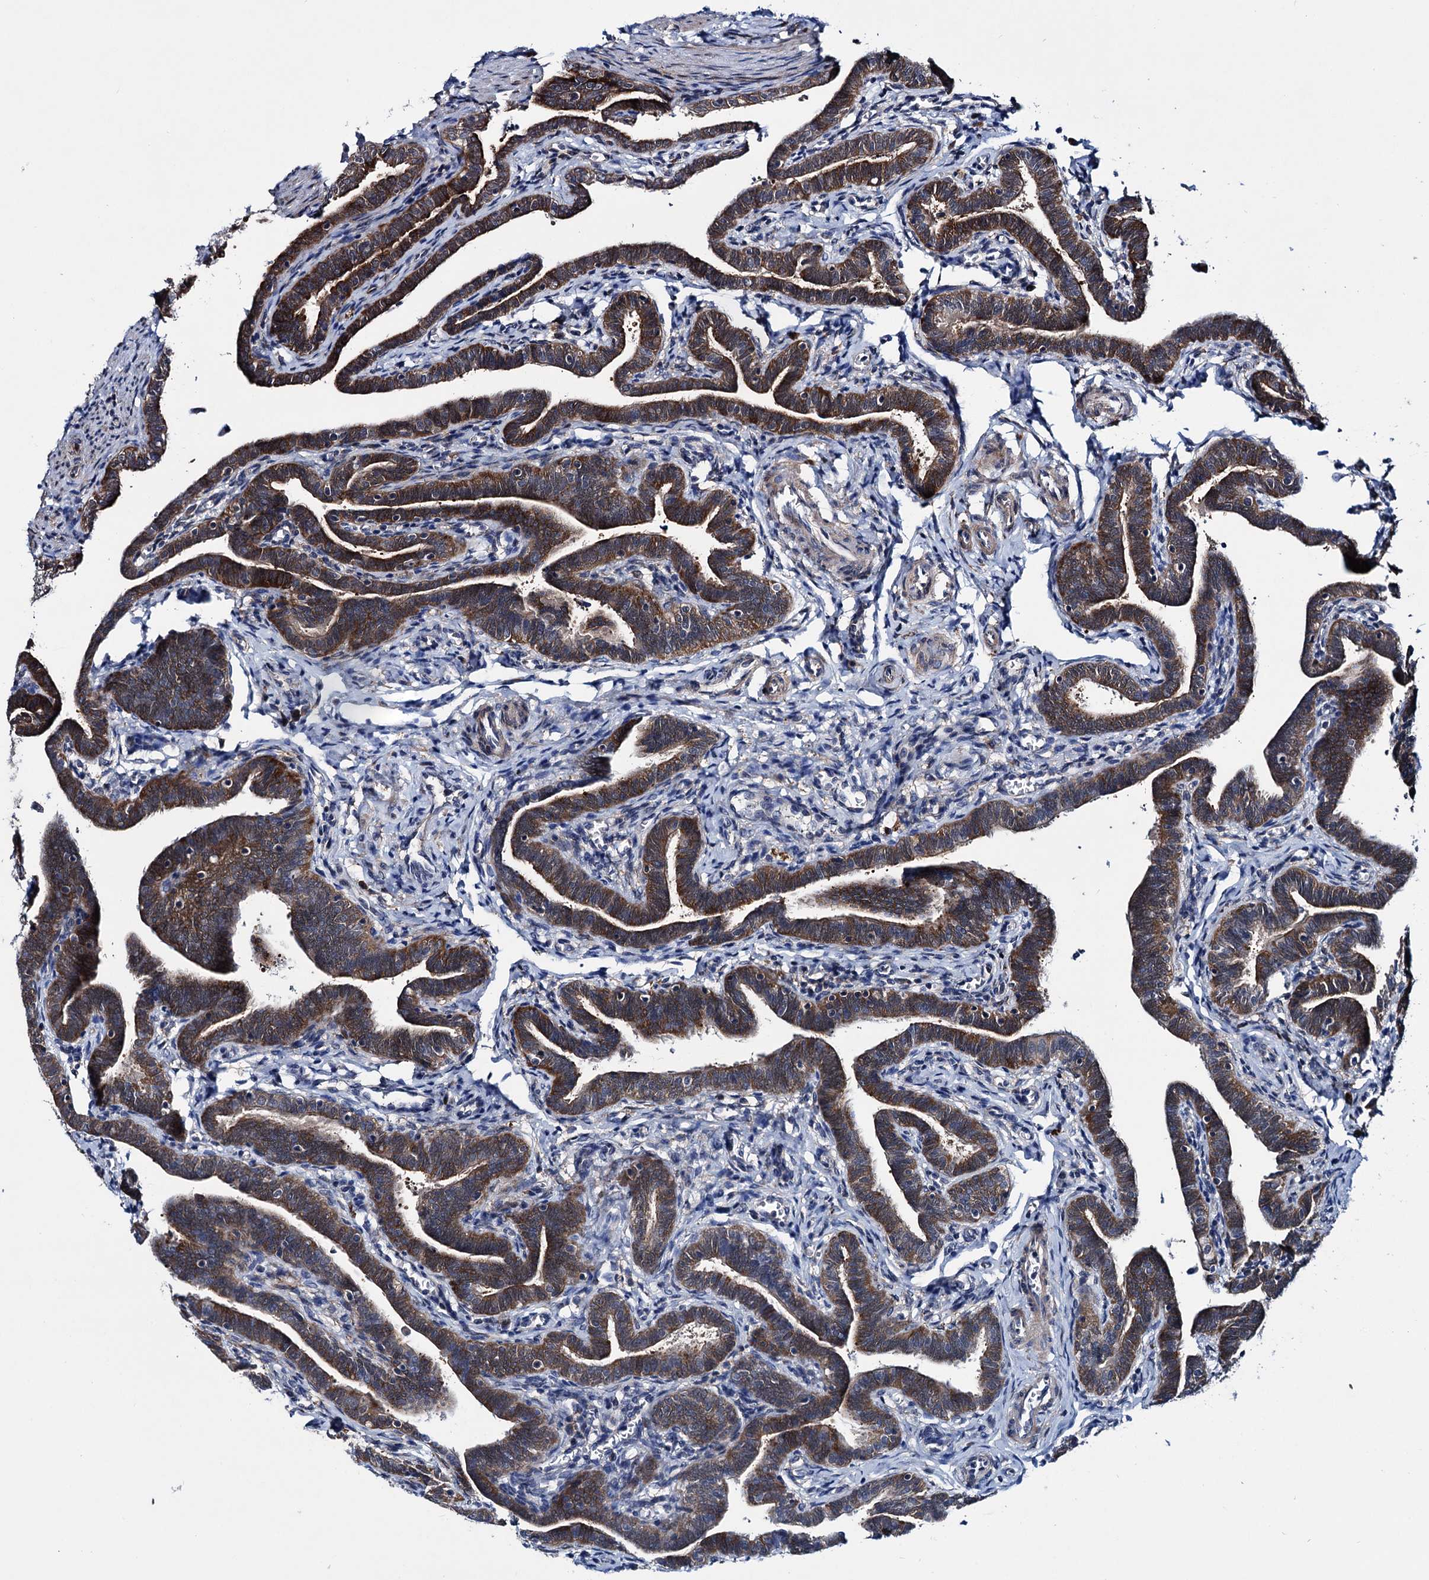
{"staining": {"intensity": "moderate", "quantity": ">75%", "location": "cytoplasmic/membranous"}, "tissue": "fallopian tube", "cell_type": "Glandular cells", "image_type": "normal", "snomed": [{"axis": "morphology", "description": "Normal tissue, NOS"}, {"axis": "topography", "description": "Fallopian tube"}], "caption": "The photomicrograph demonstrates immunohistochemical staining of unremarkable fallopian tube. There is moderate cytoplasmic/membranous positivity is appreciated in about >75% of glandular cells.", "gene": "EYA4", "patient": {"sex": "female", "age": 36}}